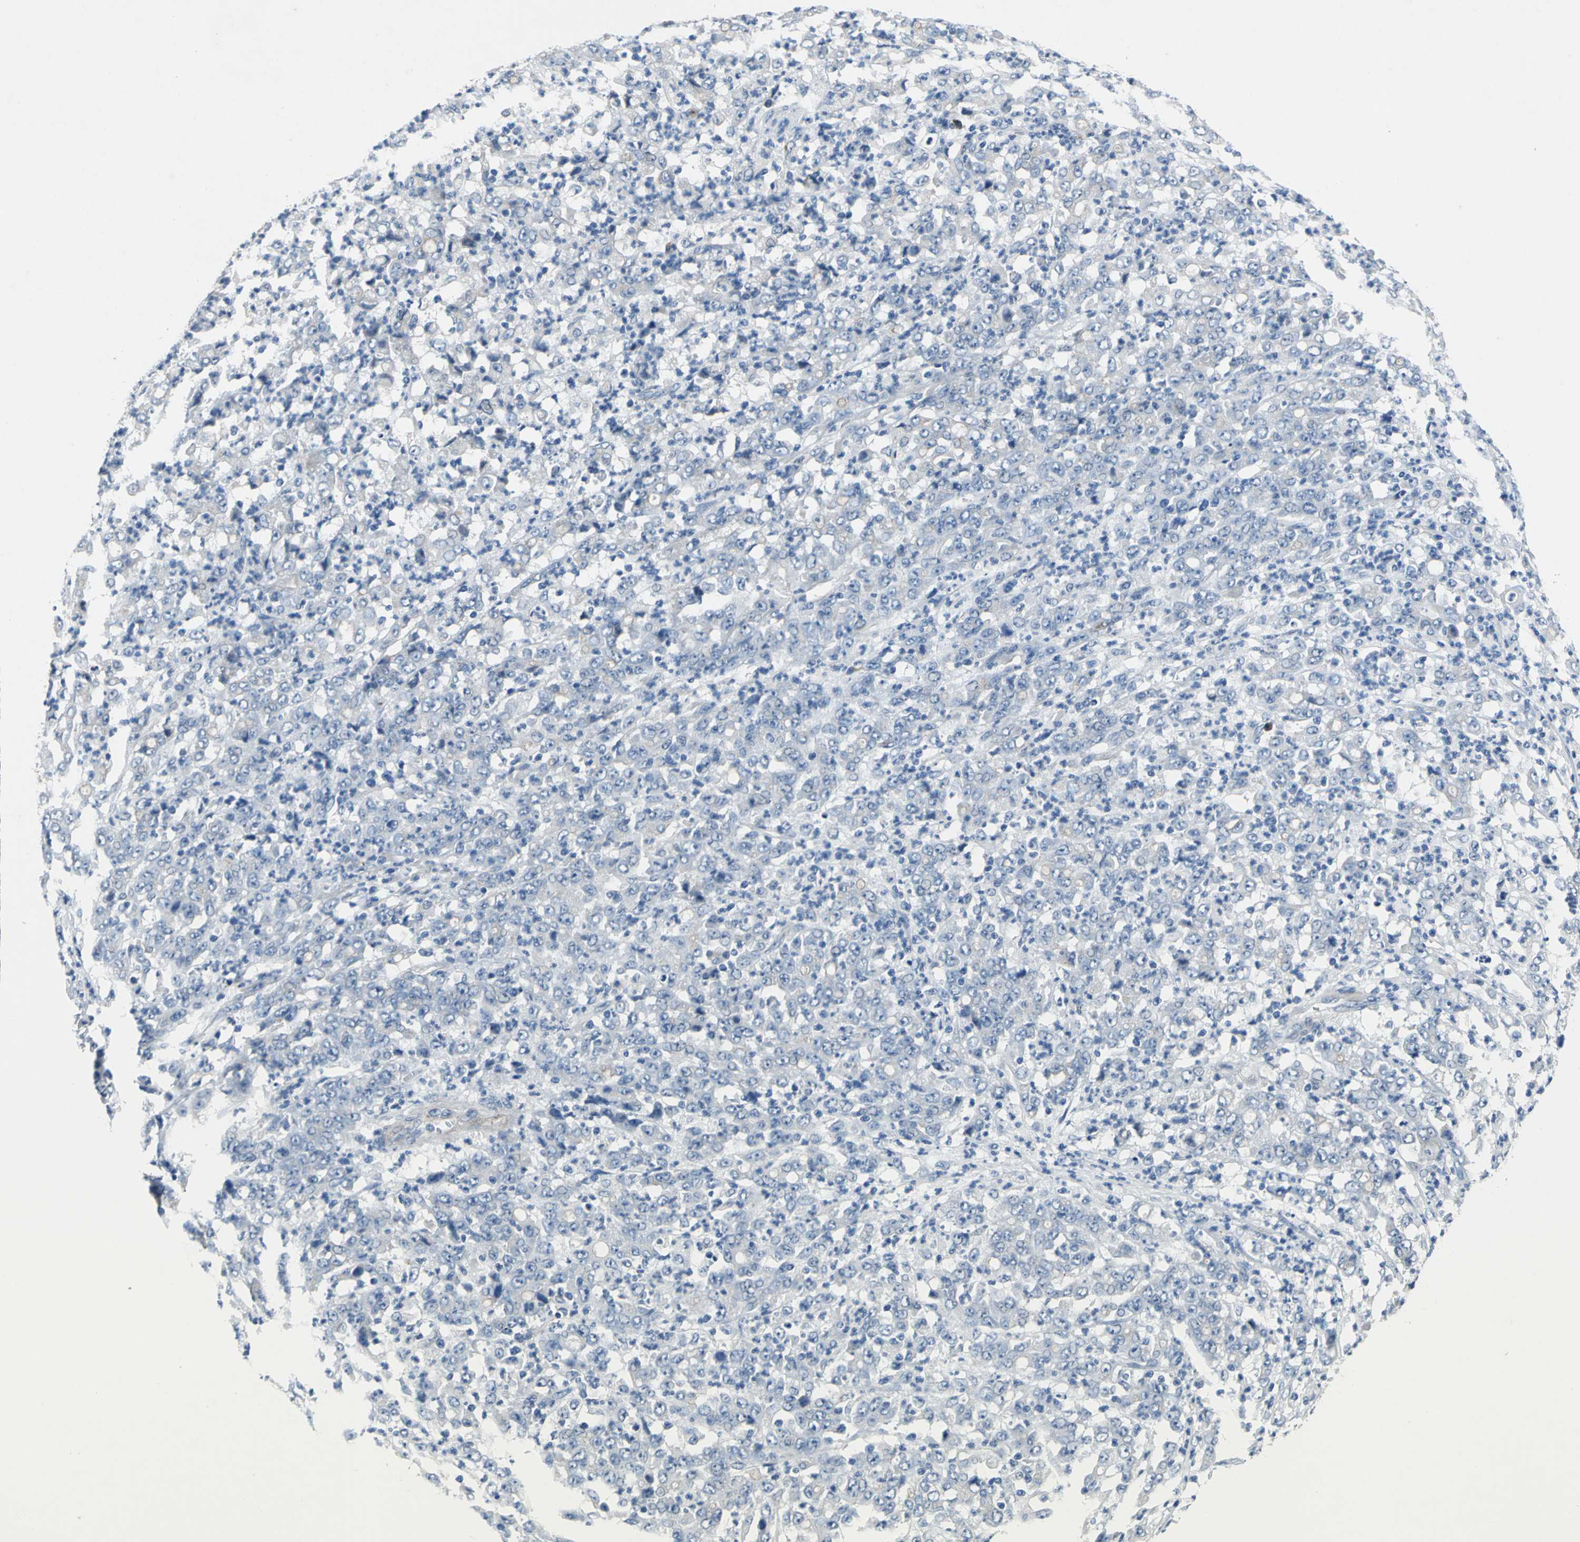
{"staining": {"intensity": "negative", "quantity": "none", "location": "none"}, "tissue": "stomach cancer", "cell_type": "Tumor cells", "image_type": "cancer", "snomed": [{"axis": "morphology", "description": "Adenocarcinoma, NOS"}, {"axis": "topography", "description": "Stomach, lower"}], "caption": "The IHC image has no significant expression in tumor cells of stomach cancer tissue.", "gene": "SELP", "patient": {"sex": "female", "age": 71}}